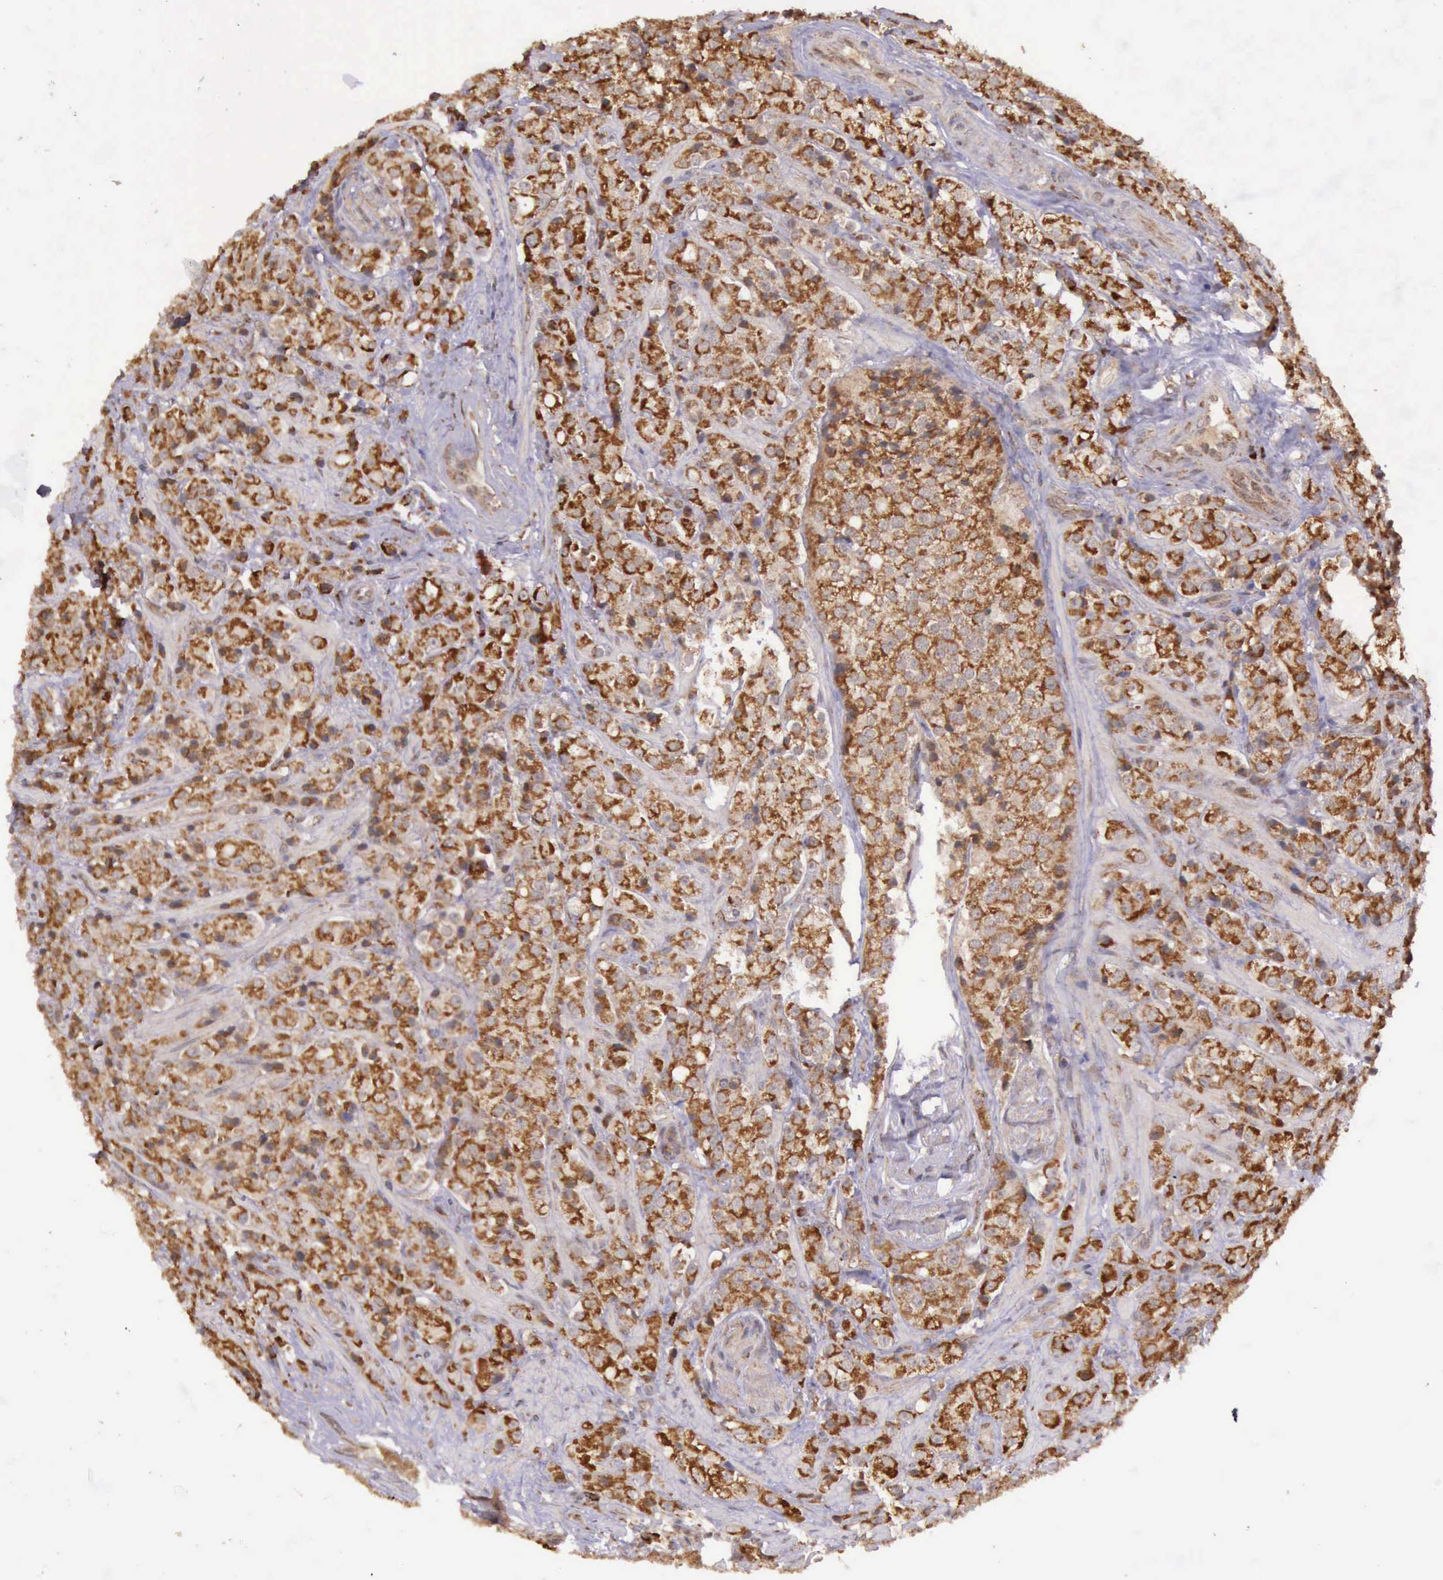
{"staining": {"intensity": "strong", "quantity": ">75%", "location": "cytoplasmic/membranous"}, "tissue": "prostate cancer", "cell_type": "Tumor cells", "image_type": "cancer", "snomed": [{"axis": "morphology", "description": "Adenocarcinoma, Medium grade"}, {"axis": "topography", "description": "Prostate"}], "caption": "Prostate medium-grade adenocarcinoma tissue displays strong cytoplasmic/membranous expression in about >75% of tumor cells", "gene": "ARMCX3", "patient": {"sex": "male", "age": 70}}